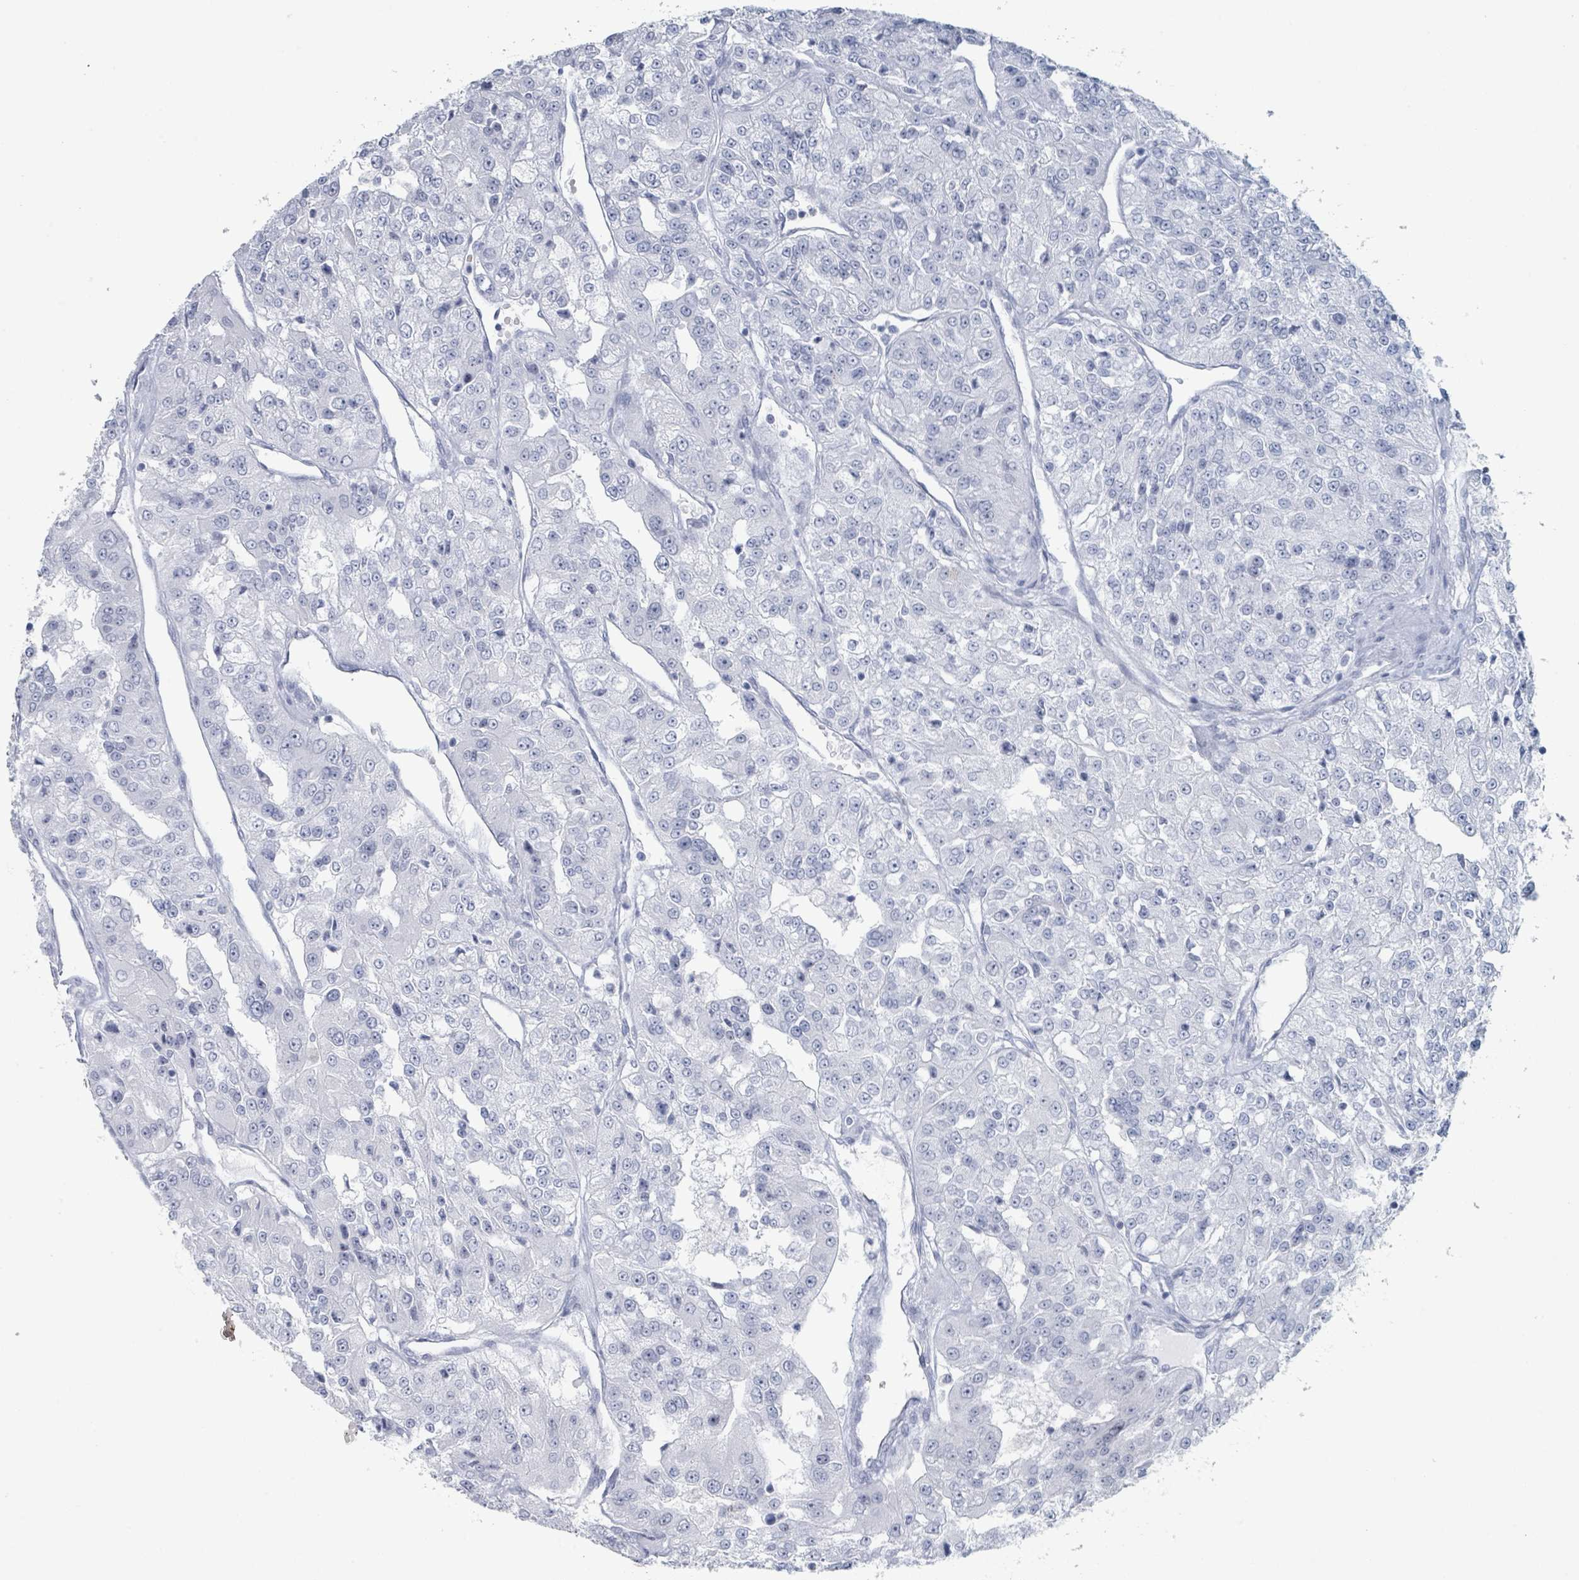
{"staining": {"intensity": "negative", "quantity": "none", "location": "none"}, "tissue": "renal cancer", "cell_type": "Tumor cells", "image_type": "cancer", "snomed": [{"axis": "morphology", "description": "Adenocarcinoma, NOS"}, {"axis": "topography", "description": "Kidney"}], "caption": "Immunohistochemistry (IHC) micrograph of neoplastic tissue: human adenocarcinoma (renal) stained with DAB displays no significant protein expression in tumor cells. Nuclei are stained in blue.", "gene": "GPR15LG", "patient": {"sex": "female", "age": 63}}